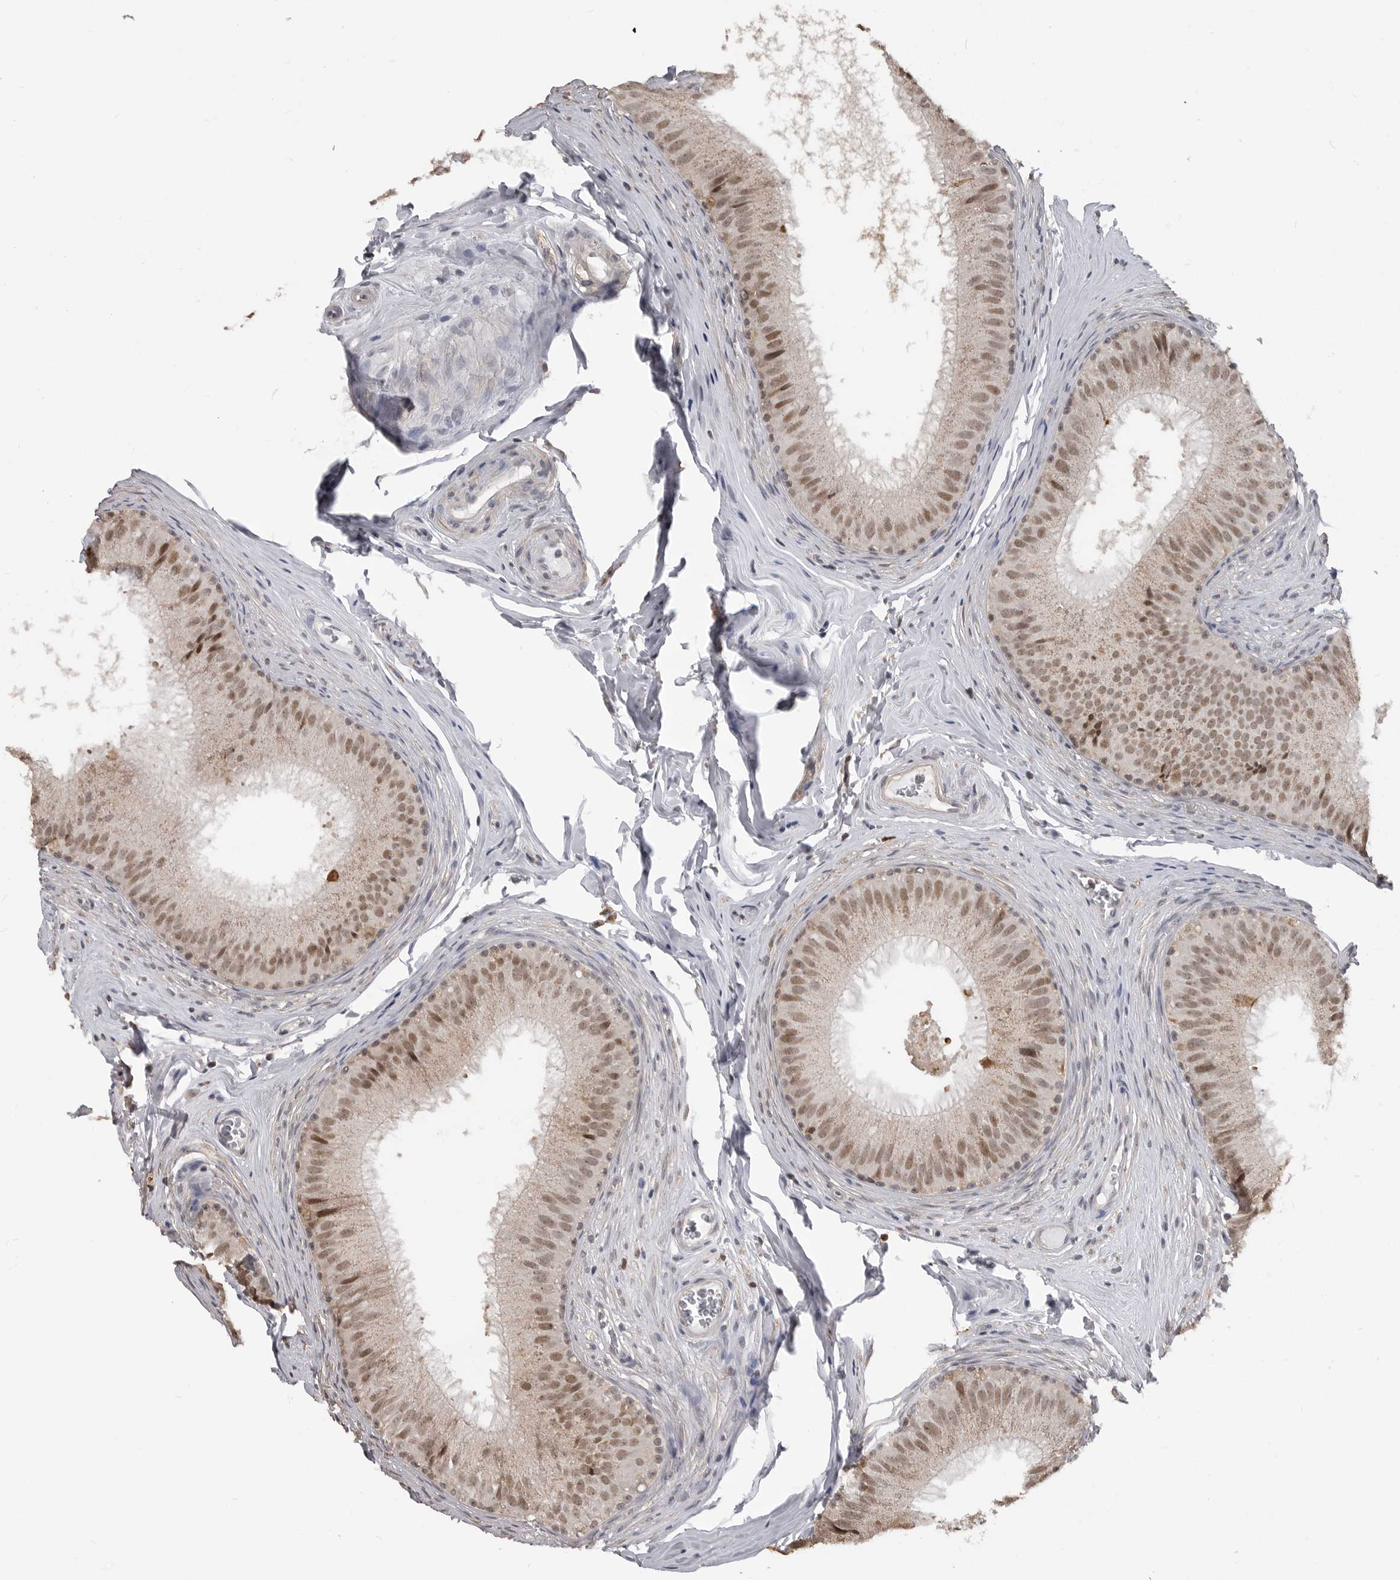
{"staining": {"intensity": "moderate", "quantity": ">75%", "location": "cytoplasmic/membranous,nuclear"}, "tissue": "epididymis", "cell_type": "Glandular cells", "image_type": "normal", "snomed": [{"axis": "morphology", "description": "Normal tissue, NOS"}, {"axis": "topography", "description": "Epididymis"}], "caption": "Epididymis stained with DAB (3,3'-diaminobenzidine) IHC displays medium levels of moderate cytoplasmic/membranous,nuclear staining in about >75% of glandular cells.", "gene": "SMARCC1", "patient": {"sex": "male", "age": 32}}